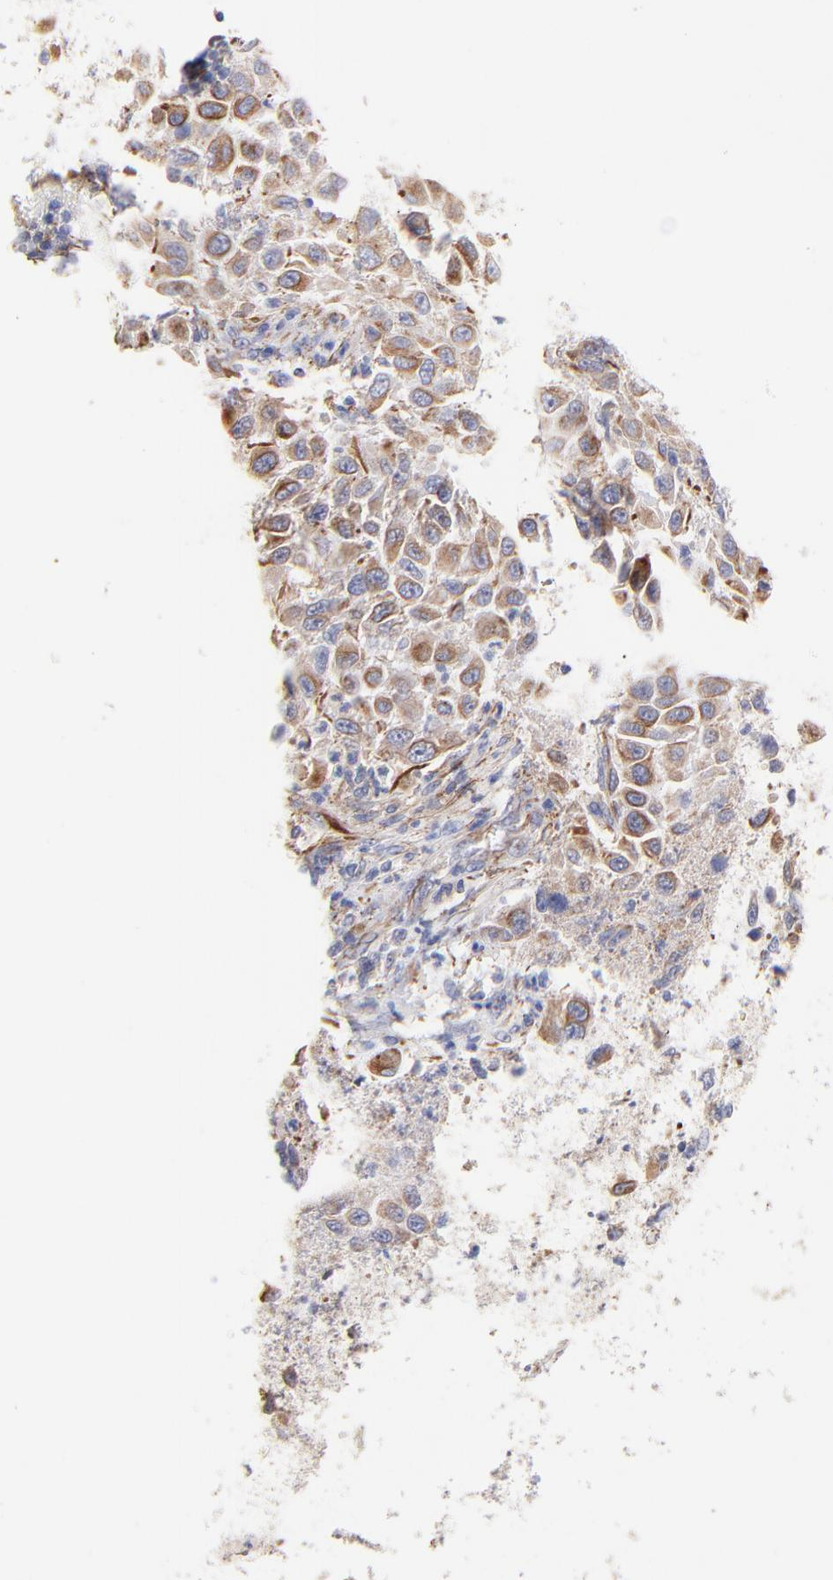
{"staining": {"intensity": "moderate", "quantity": ">75%", "location": "cytoplasmic/membranous"}, "tissue": "skin cancer", "cell_type": "Tumor cells", "image_type": "cancer", "snomed": [{"axis": "morphology", "description": "Squamous cell carcinoma, NOS"}, {"axis": "topography", "description": "Skin"}], "caption": "A medium amount of moderate cytoplasmic/membranous positivity is present in about >75% of tumor cells in skin squamous cell carcinoma tissue.", "gene": "COX8C", "patient": {"sex": "male", "age": 24}}